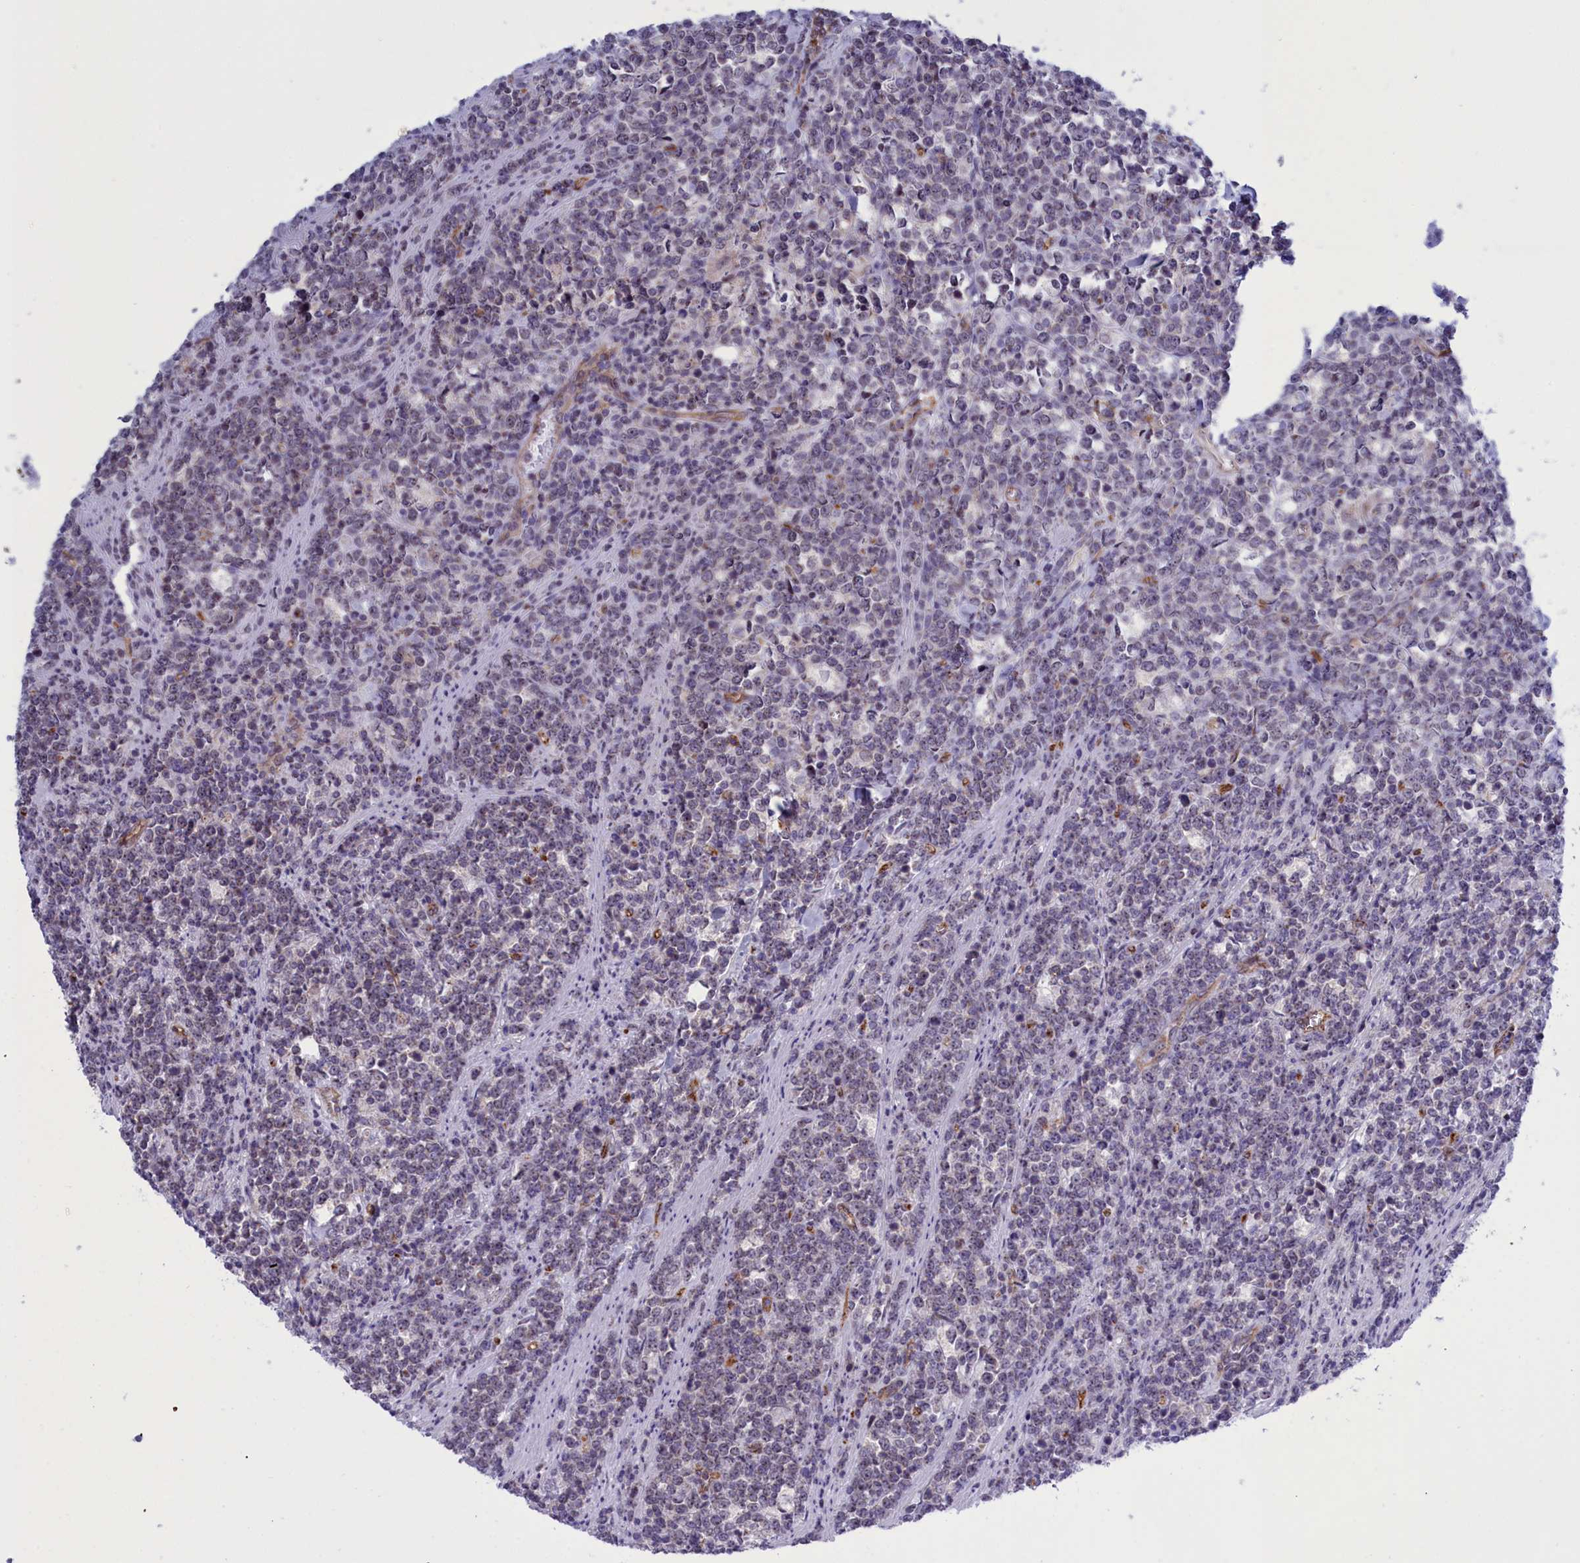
{"staining": {"intensity": "negative", "quantity": "none", "location": "none"}, "tissue": "lymphoma", "cell_type": "Tumor cells", "image_type": "cancer", "snomed": [{"axis": "morphology", "description": "Malignant lymphoma, non-Hodgkin's type, High grade"}, {"axis": "topography", "description": "Small intestine"}], "caption": "High magnification brightfield microscopy of high-grade malignant lymphoma, non-Hodgkin's type stained with DAB (brown) and counterstained with hematoxylin (blue): tumor cells show no significant staining.", "gene": "MPND", "patient": {"sex": "male", "age": 8}}